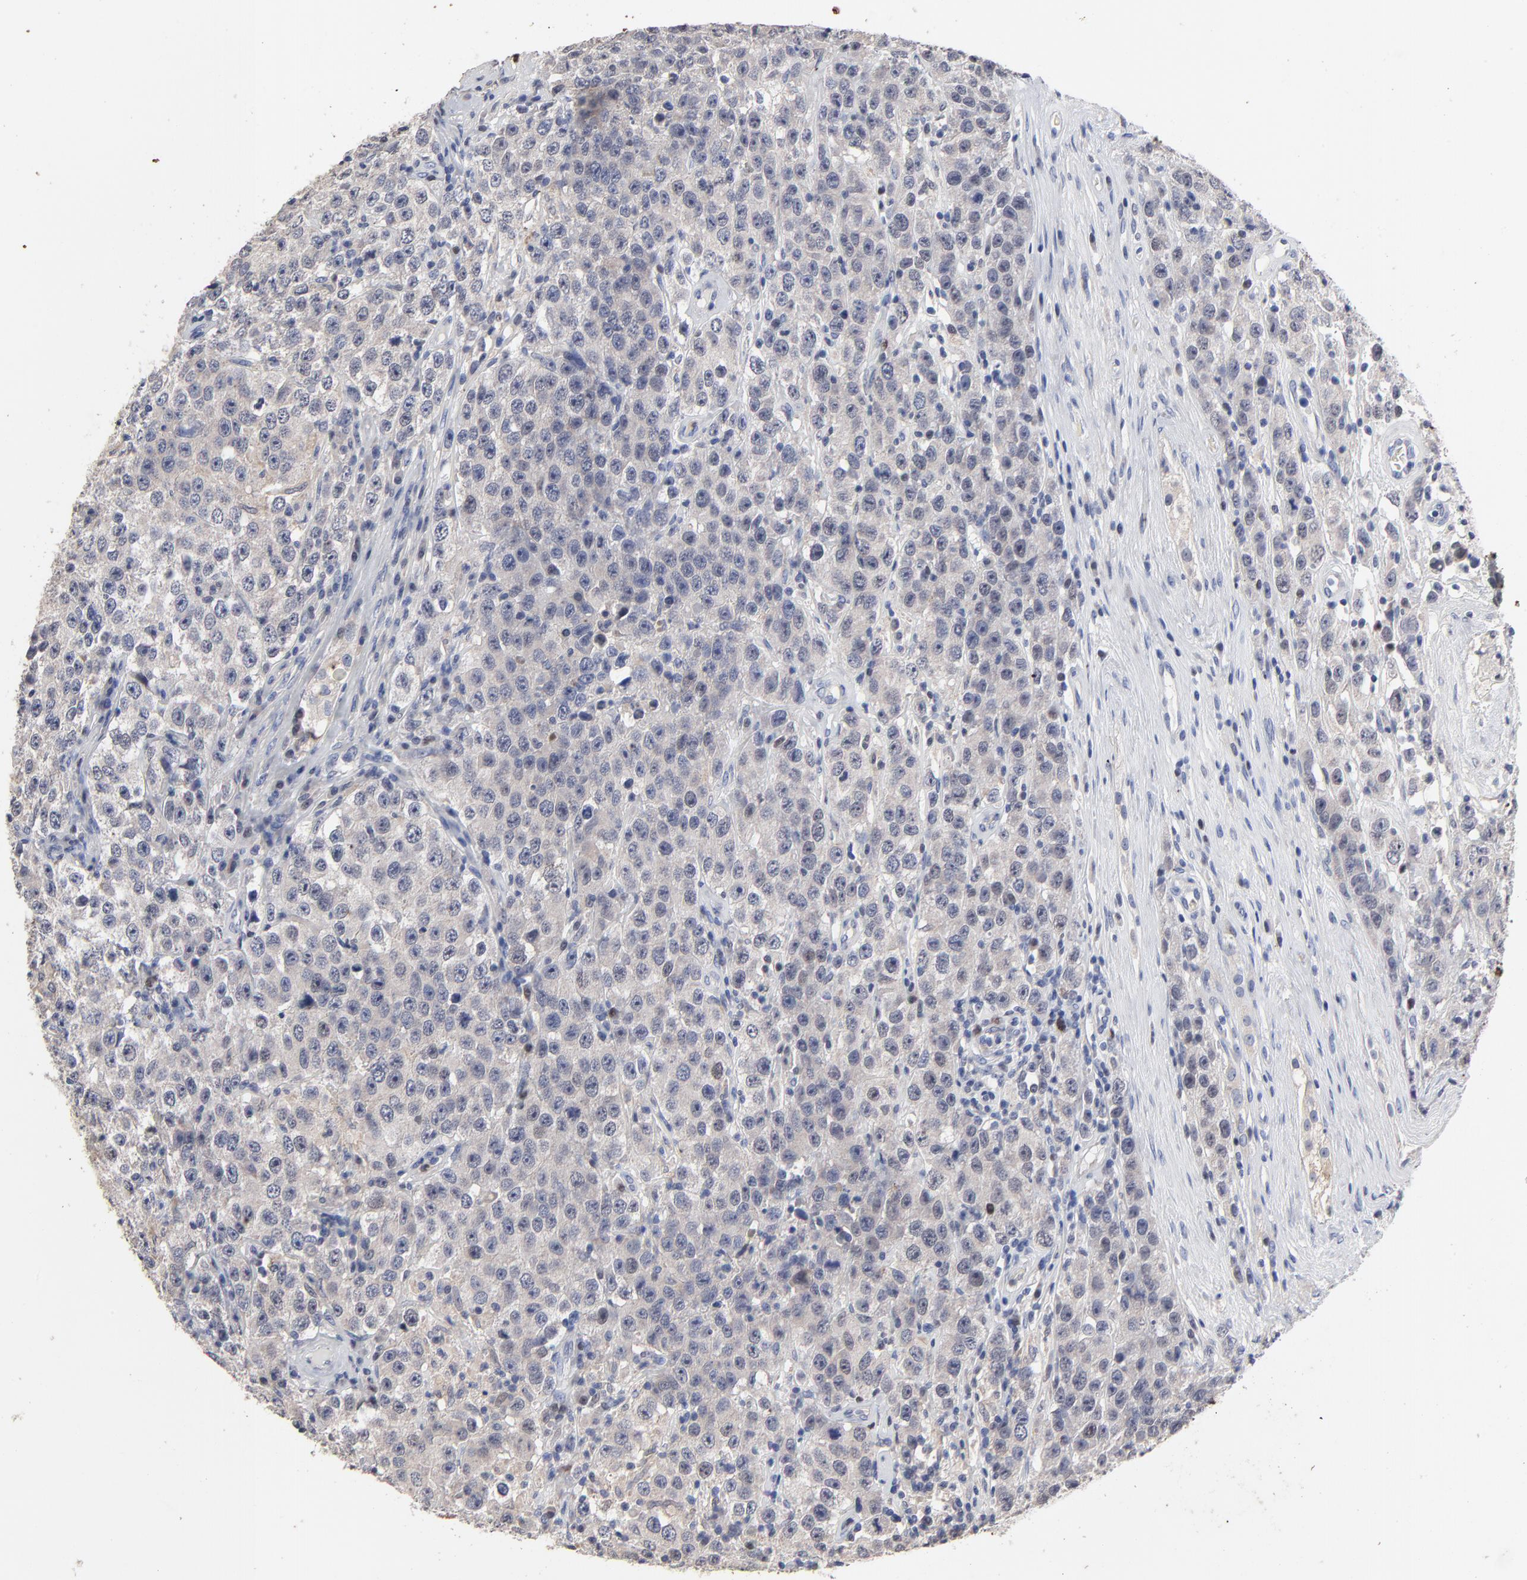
{"staining": {"intensity": "negative", "quantity": "none", "location": "none"}, "tissue": "testis cancer", "cell_type": "Tumor cells", "image_type": "cancer", "snomed": [{"axis": "morphology", "description": "Seminoma, NOS"}, {"axis": "topography", "description": "Testis"}], "caption": "This is an immunohistochemistry (IHC) micrograph of human testis cancer. There is no staining in tumor cells.", "gene": "AADAC", "patient": {"sex": "male", "age": 52}}